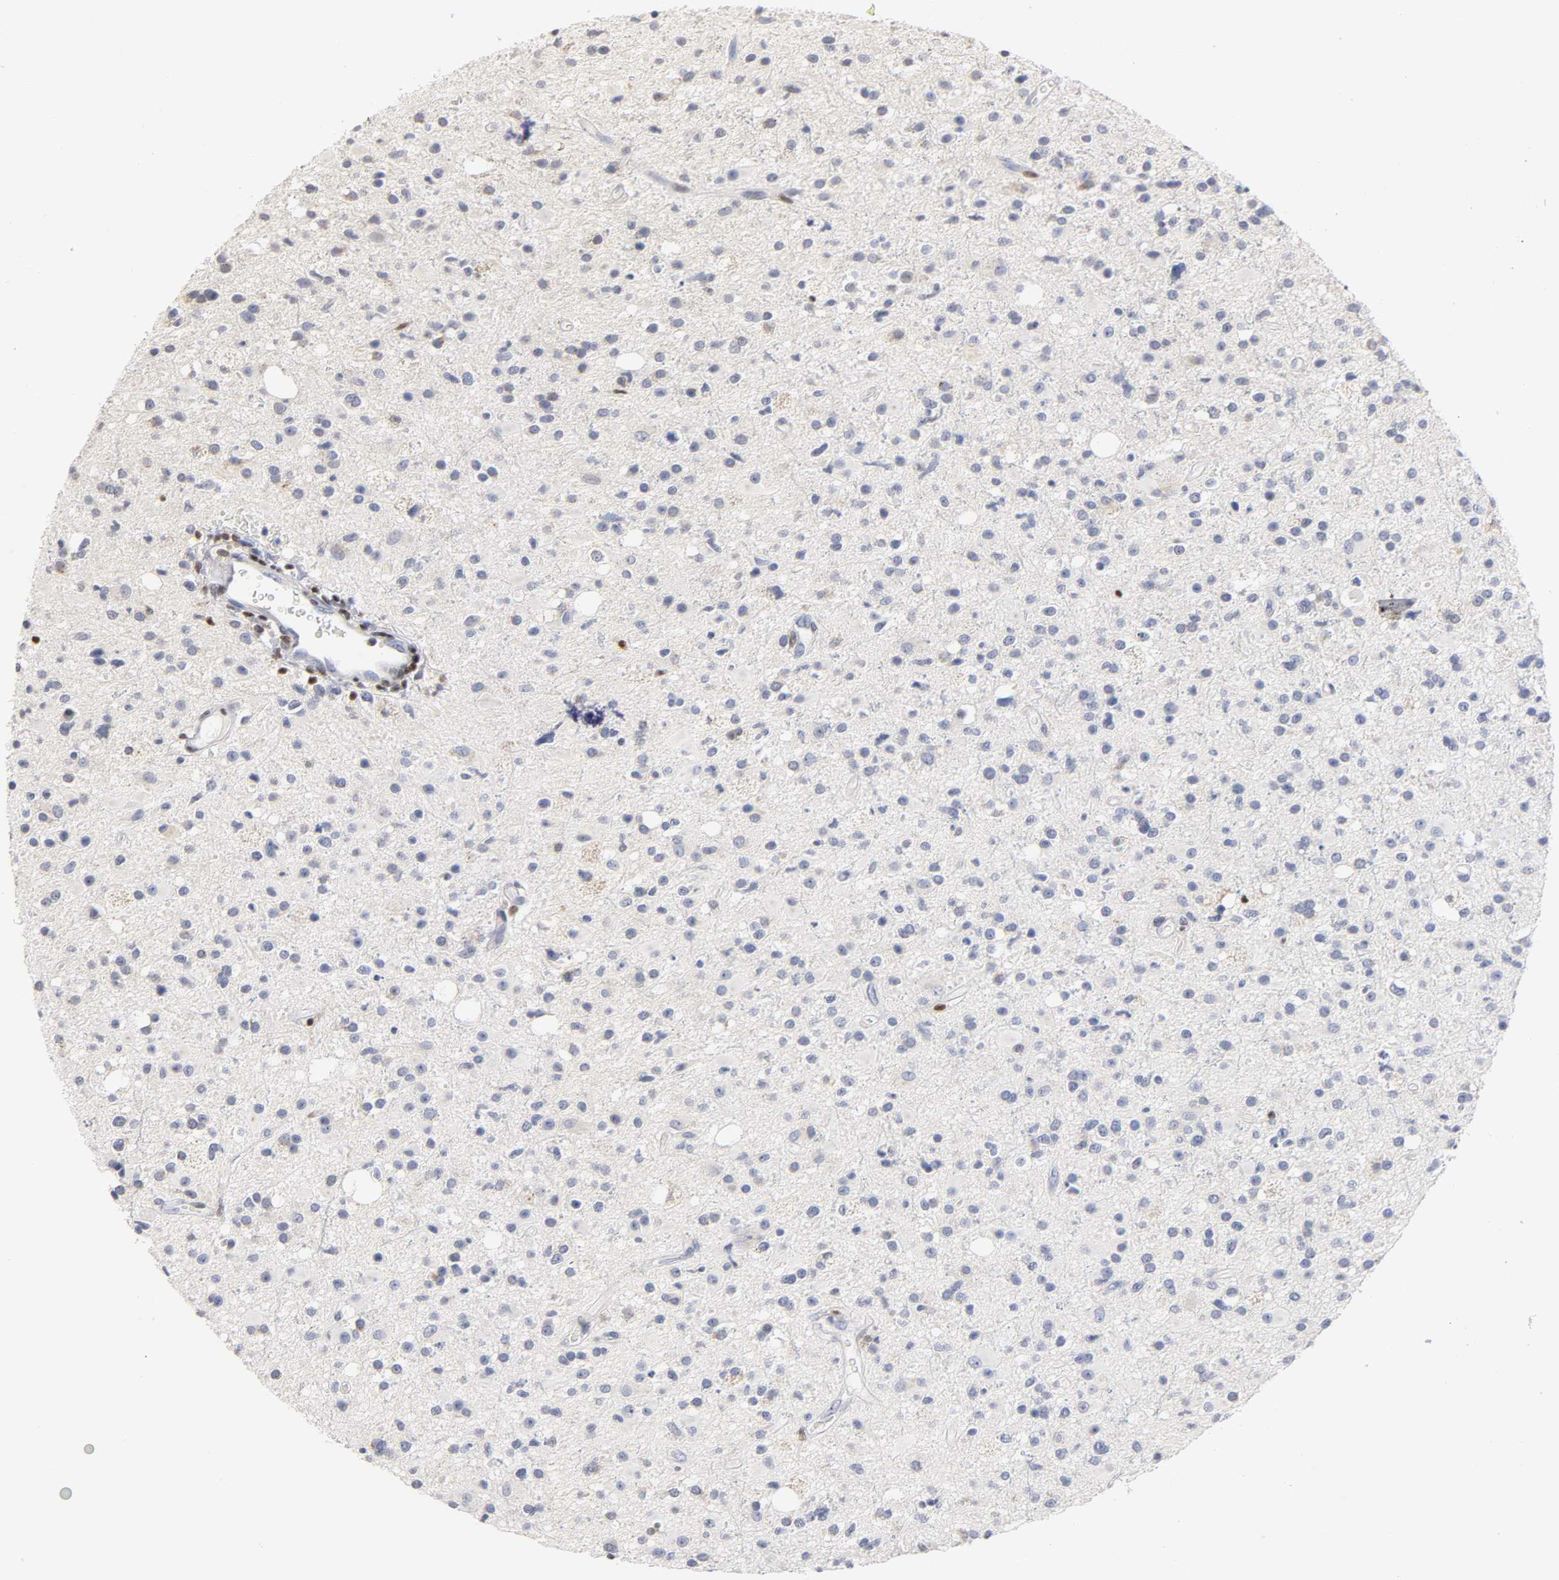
{"staining": {"intensity": "negative", "quantity": "none", "location": "none"}, "tissue": "glioma", "cell_type": "Tumor cells", "image_type": "cancer", "snomed": [{"axis": "morphology", "description": "Glioma, malignant, High grade"}, {"axis": "topography", "description": "Brain"}], "caption": "The histopathology image reveals no significant positivity in tumor cells of malignant glioma (high-grade).", "gene": "RUNX1", "patient": {"sex": "male", "age": 33}}